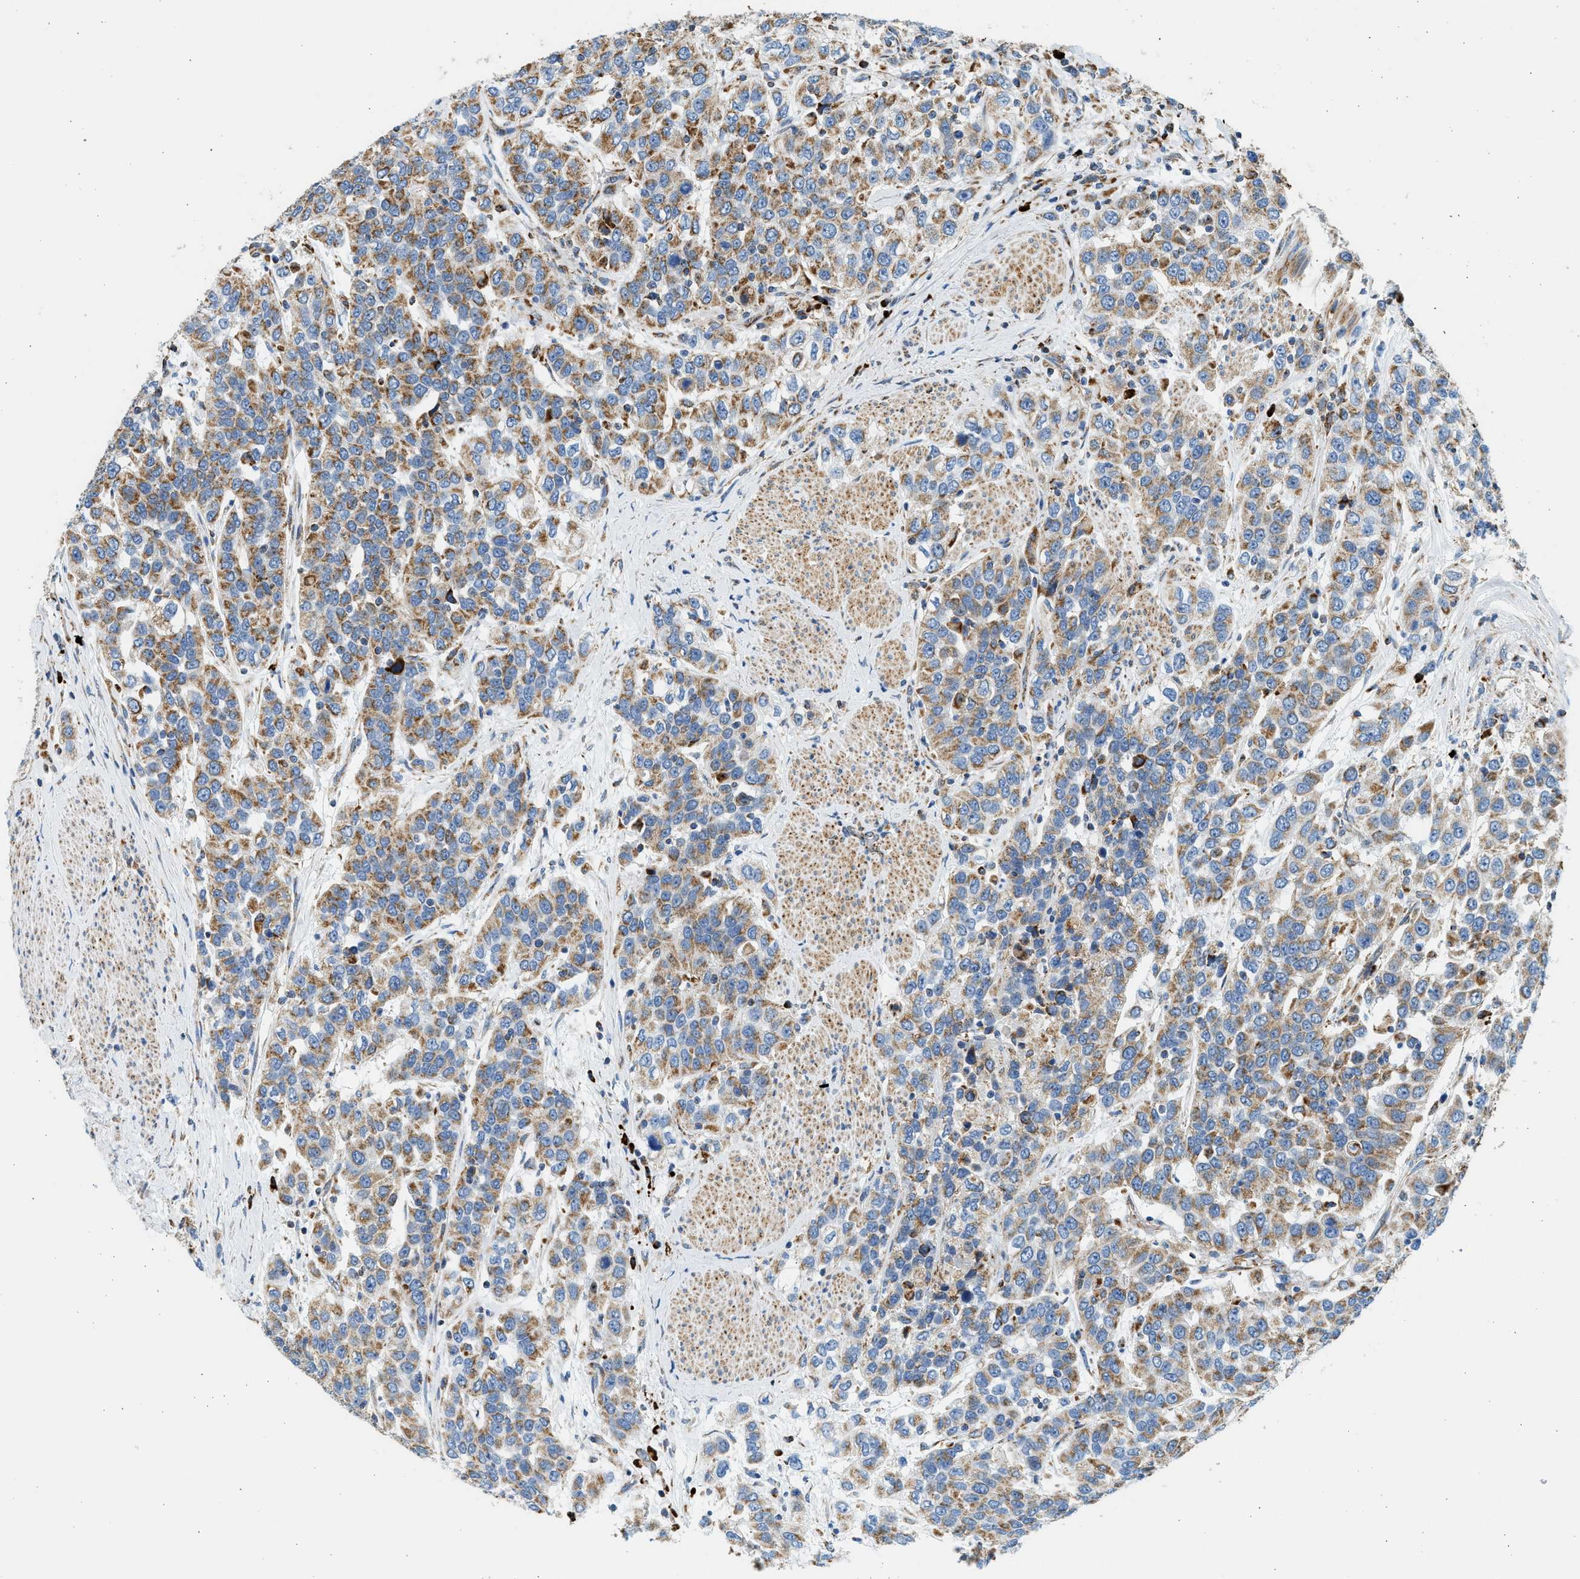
{"staining": {"intensity": "moderate", "quantity": ">75%", "location": "cytoplasmic/membranous"}, "tissue": "urothelial cancer", "cell_type": "Tumor cells", "image_type": "cancer", "snomed": [{"axis": "morphology", "description": "Urothelial carcinoma, High grade"}, {"axis": "topography", "description": "Urinary bladder"}], "caption": "A medium amount of moderate cytoplasmic/membranous staining is appreciated in approximately >75% of tumor cells in urothelial cancer tissue.", "gene": "KCNMB3", "patient": {"sex": "female", "age": 80}}